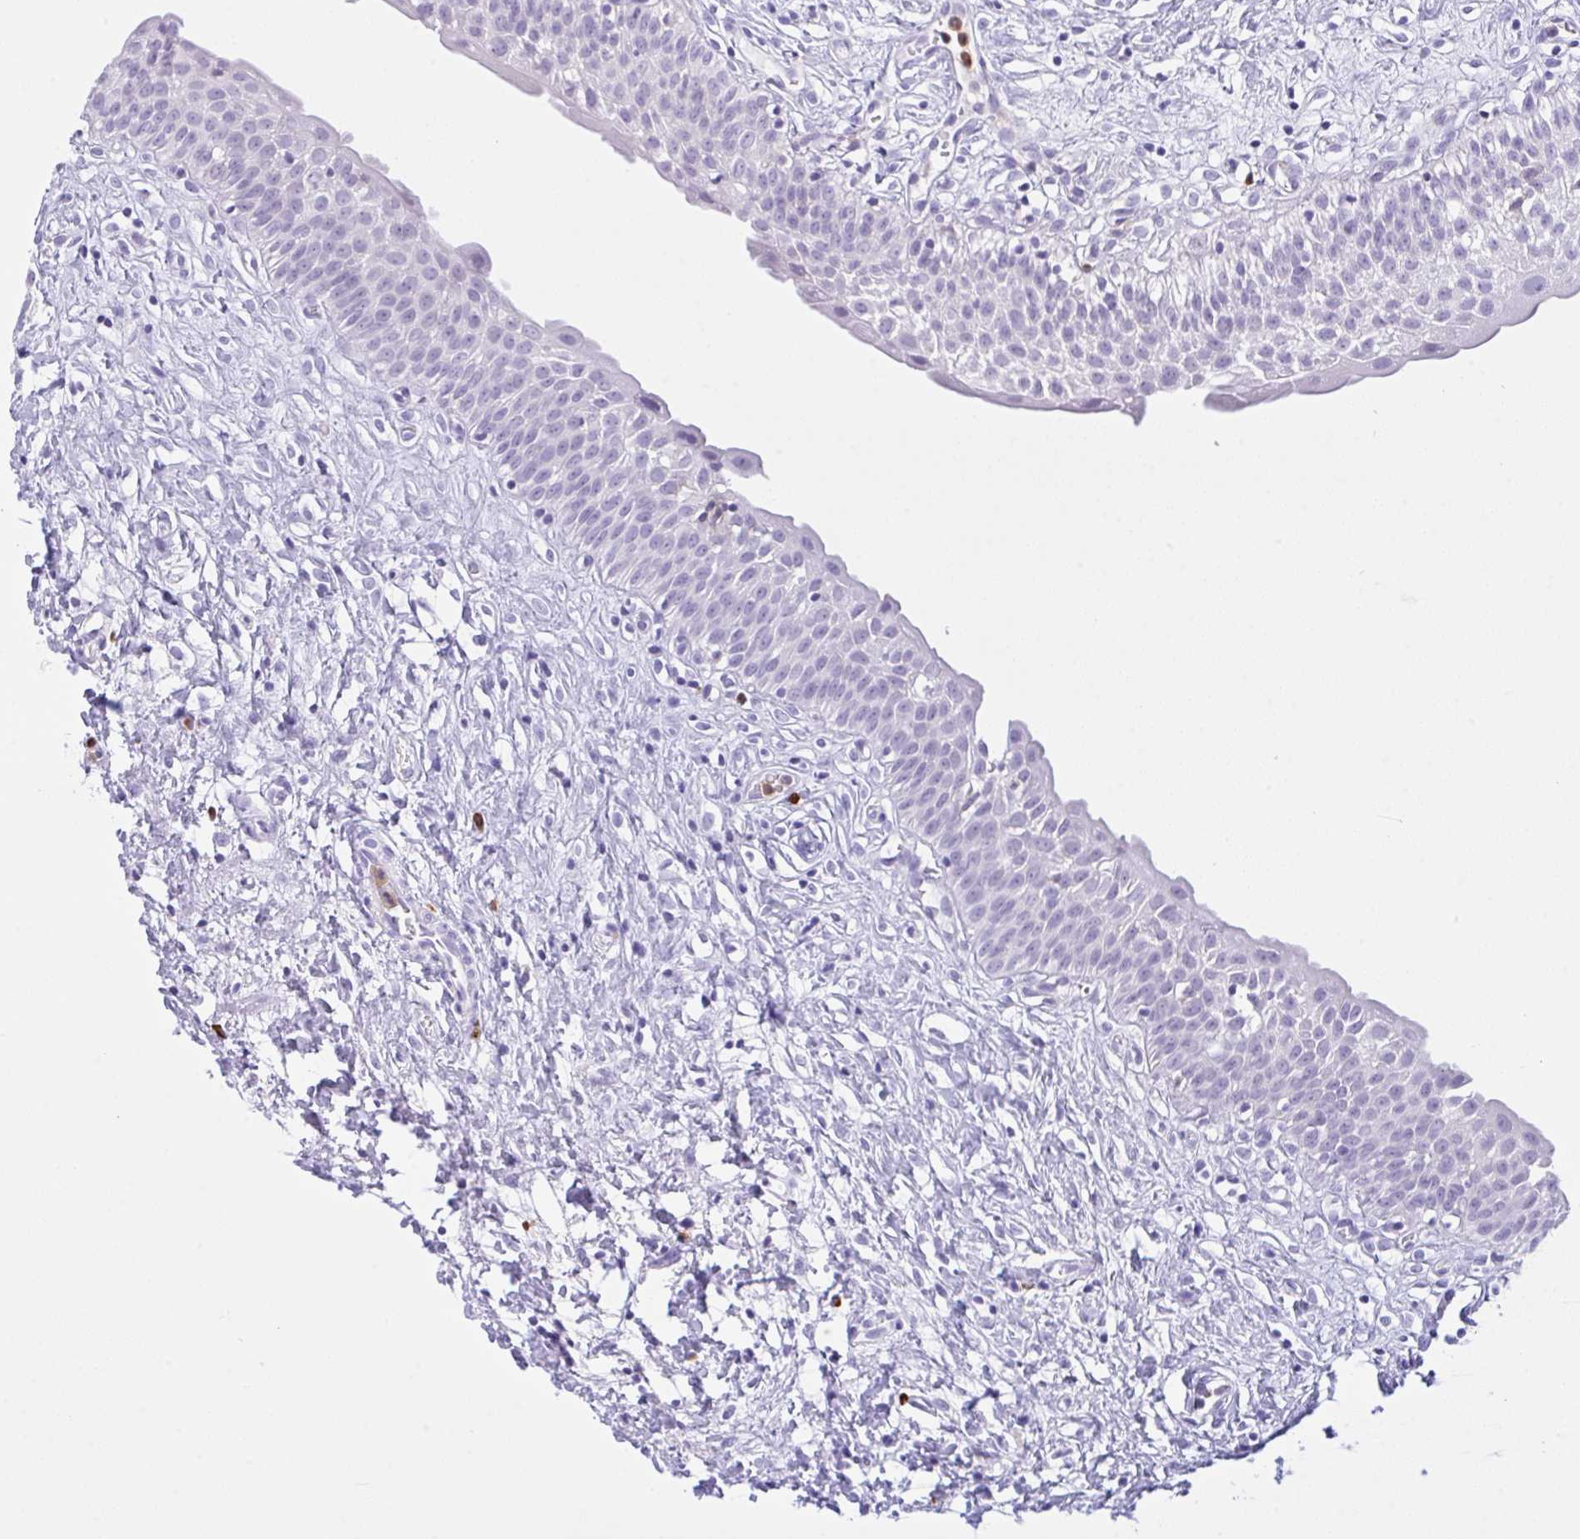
{"staining": {"intensity": "negative", "quantity": "none", "location": "none"}, "tissue": "urinary bladder", "cell_type": "Urothelial cells", "image_type": "normal", "snomed": [{"axis": "morphology", "description": "Normal tissue, NOS"}, {"axis": "topography", "description": "Urinary bladder"}], "caption": "A high-resolution photomicrograph shows IHC staining of unremarkable urinary bladder, which shows no significant positivity in urothelial cells.", "gene": "NCF1", "patient": {"sex": "male", "age": 51}}